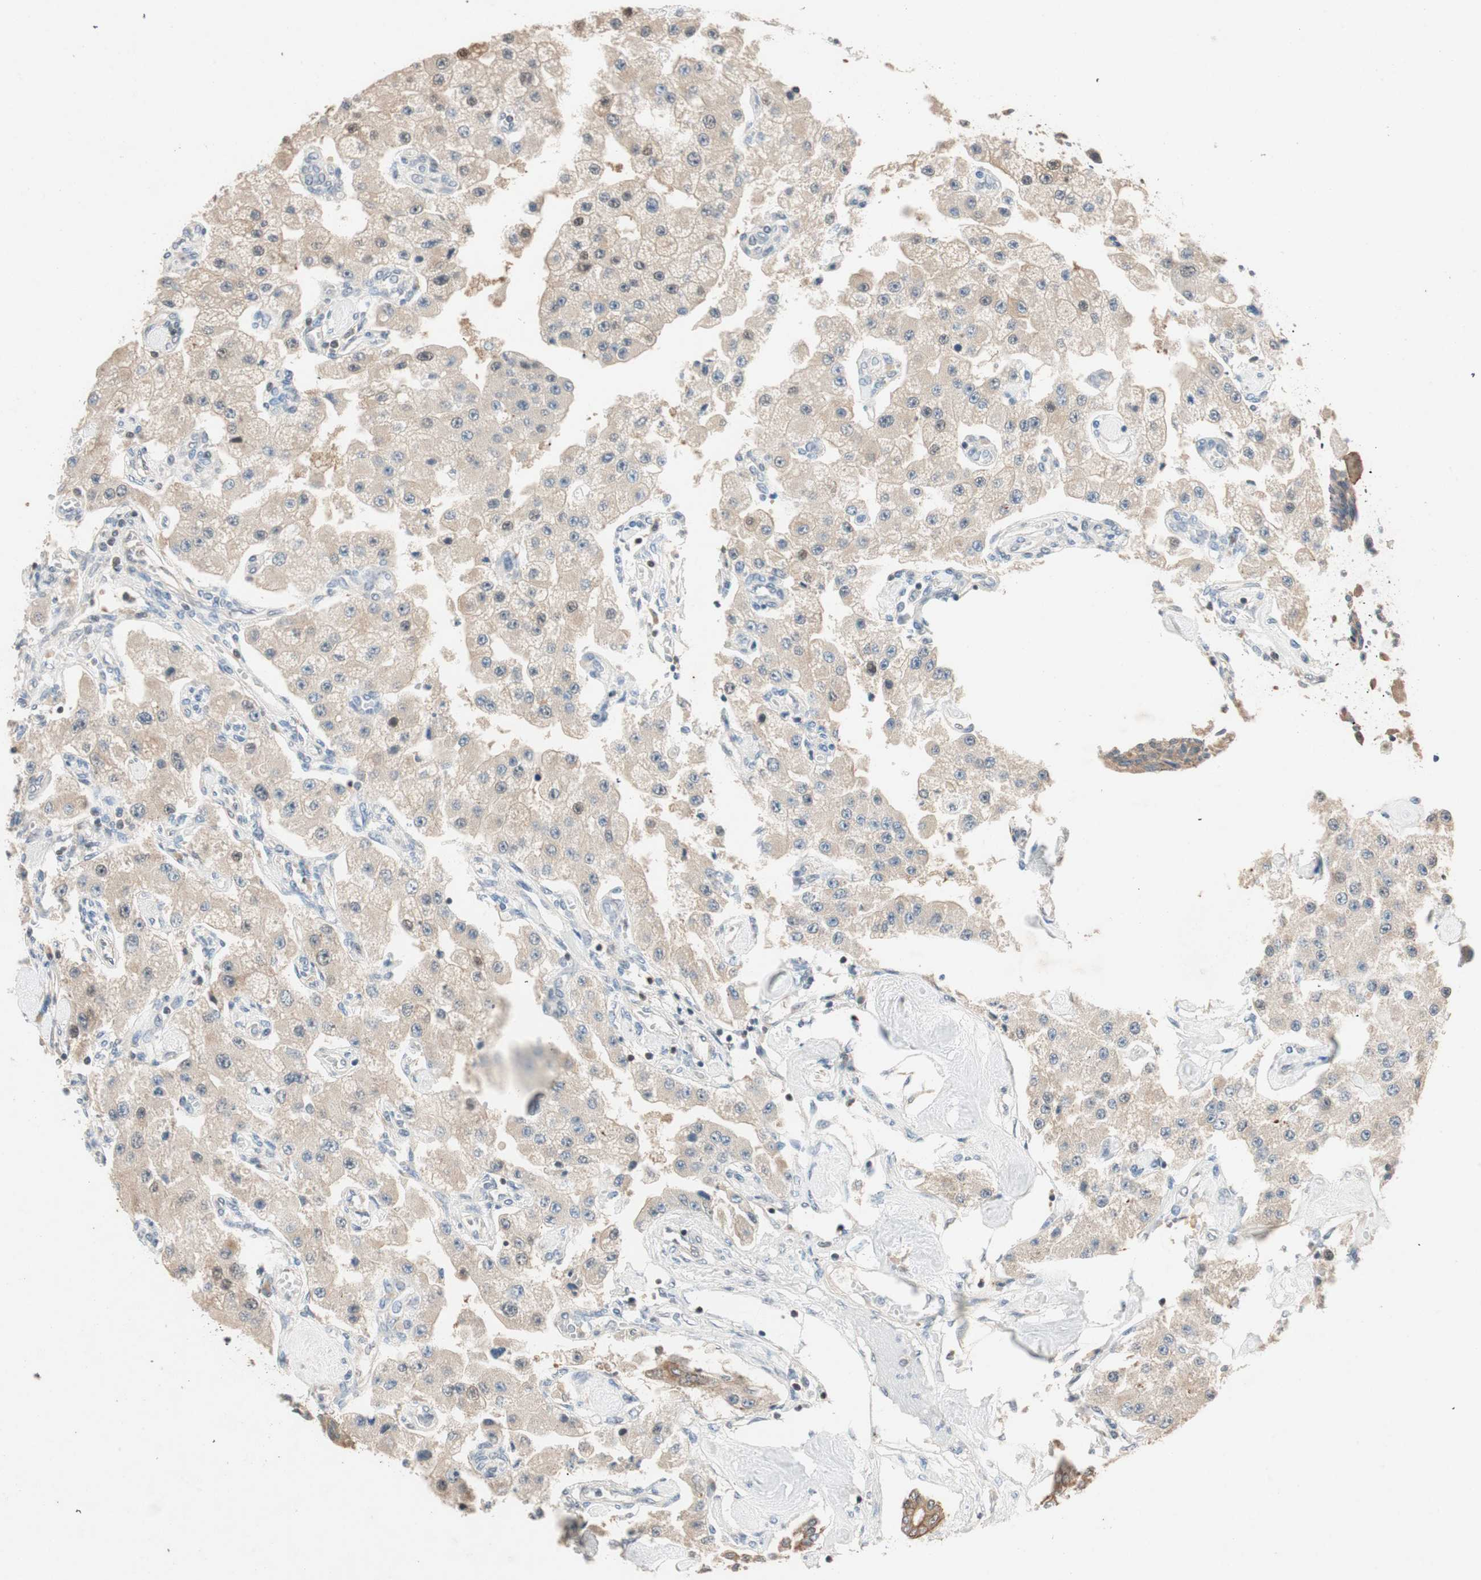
{"staining": {"intensity": "weak", "quantity": ">75%", "location": "cytoplasmic/membranous"}, "tissue": "carcinoid", "cell_type": "Tumor cells", "image_type": "cancer", "snomed": [{"axis": "morphology", "description": "Carcinoid, malignant, NOS"}, {"axis": "topography", "description": "Pancreas"}], "caption": "Carcinoid tissue reveals weak cytoplasmic/membranous expression in about >75% of tumor cells, visualized by immunohistochemistry.", "gene": "SERPINB5", "patient": {"sex": "male", "age": 41}}